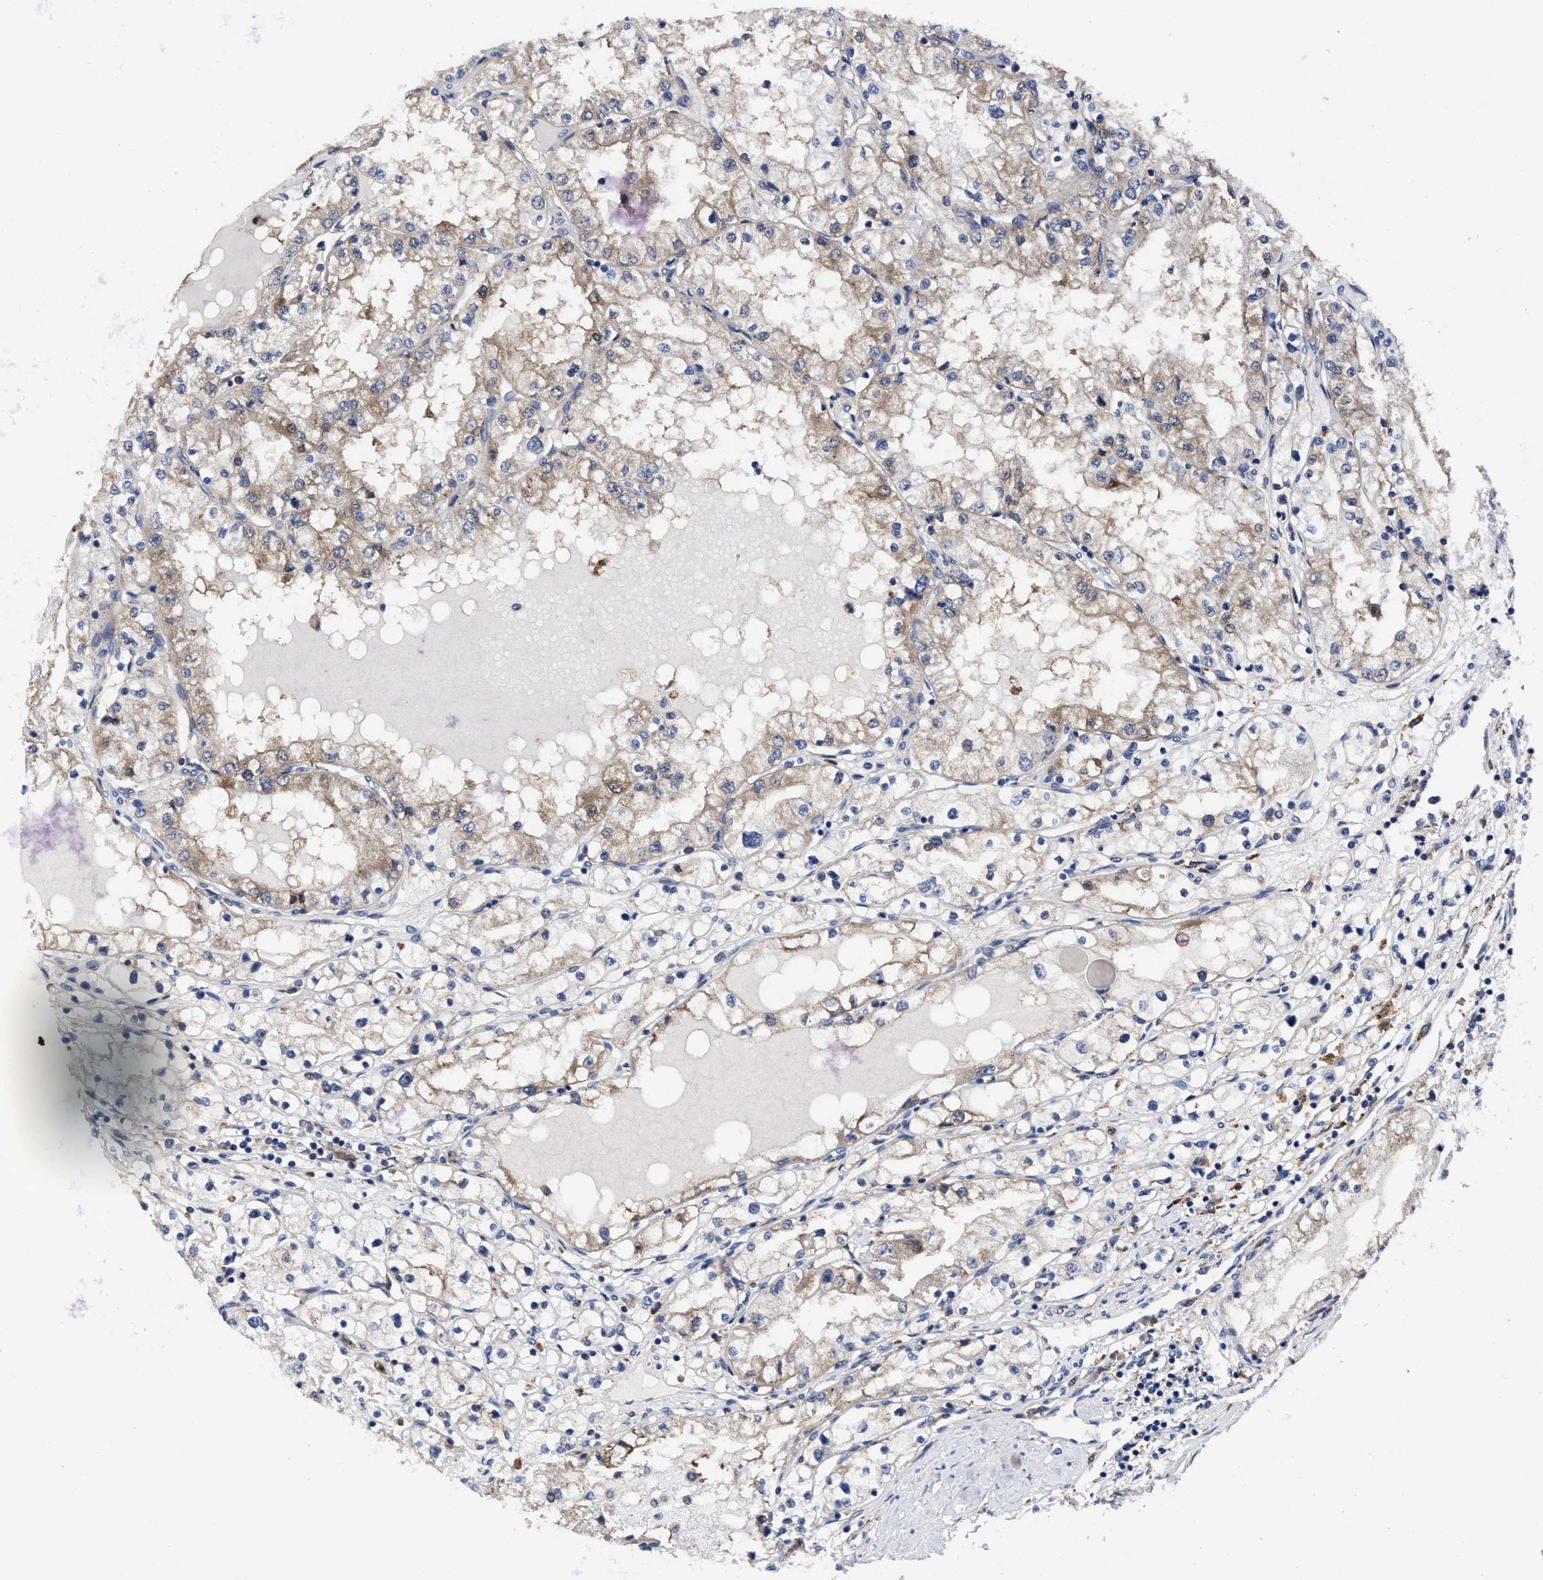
{"staining": {"intensity": "moderate", "quantity": ">75%", "location": "cytoplasmic/membranous"}, "tissue": "renal cancer", "cell_type": "Tumor cells", "image_type": "cancer", "snomed": [{"axis": "morphology", "description": "Adenocarcinoma, NOS"}, {"axis": "topography", "description": "Kidney"}], "caption": "This is a histology image of immunohistochemistry staining of renal adenocarcinoma, which shows moderate staining in the cytoplasmic/membranous of tumor cells.", "gene": "TXNDC17", "patient": {"sex": "male", "age": 68}}